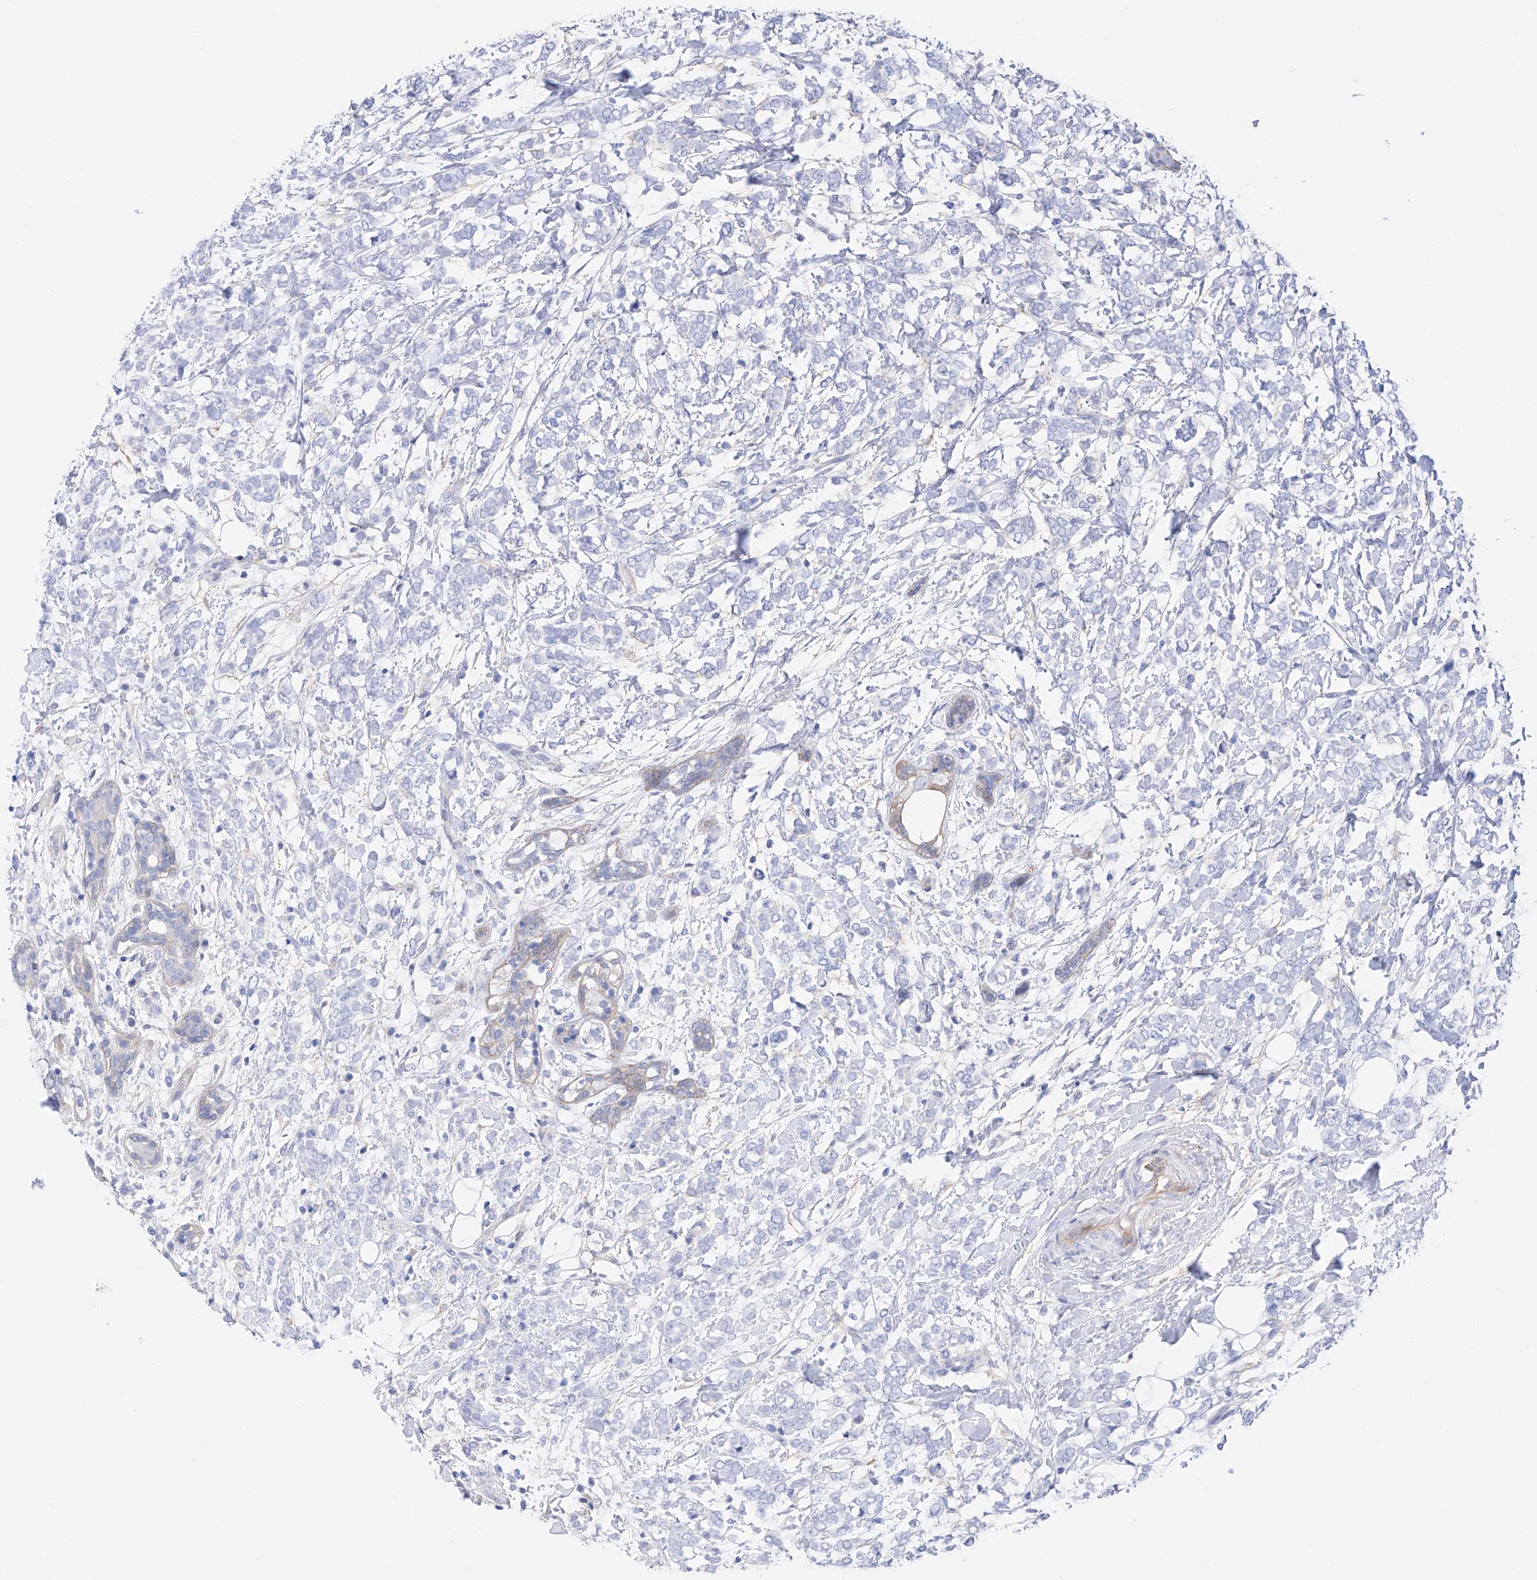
{"staining": {"intensity": "negative", "quantity": "none", "location": "none"}, "tissue": "breast cancer", "cell_type": "Tumor cells", "image_type": "cancer", "snomed": [{"axis": "morphology", "description": "Normal tissue, NOS"}, {"axis": "morphology", "description": "Lobular carcinoma"}, {"axis": "topography", "description": "Breast"}], "caption": "Tumor cells are negative for brown protein staining in breast lobular carcinoma.", "gene": "TRPC7", "patient": {"sex": "female", "age": 47}}